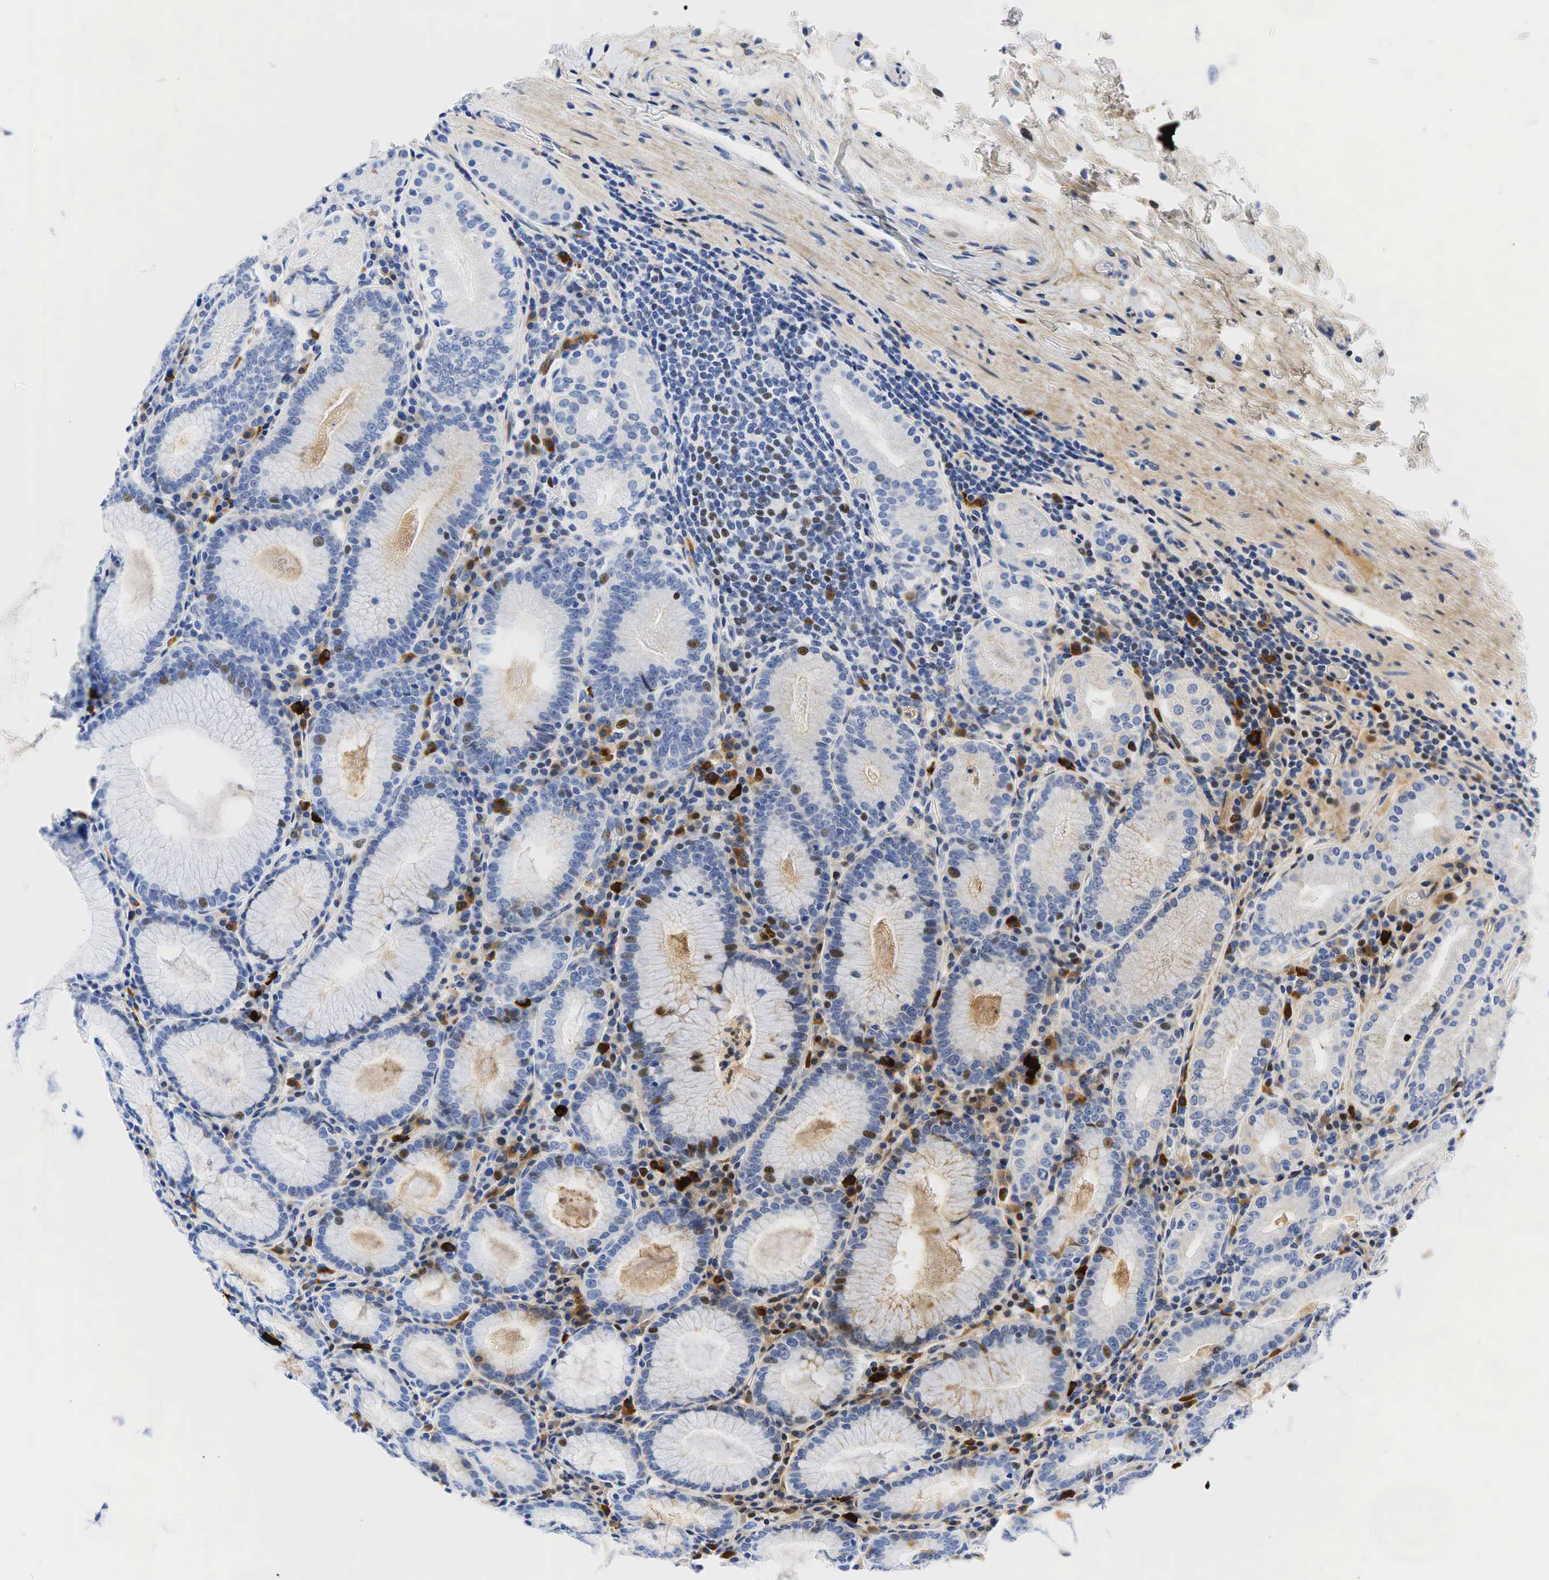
{"staining": {"intensity": "moderate", "quantity": "<25%", "location": "cytoplasmic/membranous"}, "tissue": "stomach", "cell_type": "Glandular cells", "image_type": "normal", "snomed": [{"axis": "morphology", "description": "Normal tissue, NOS"}, {"axis": "topography", "description": "Stomach, lower"}], "caption": "Normal stomach demonstrates moderate cytoplasmic/membranous expression in about <25% of glandular cells (IHC, brightfield microscopy, high magnification)..", "gene": "INHA", "patient": {"sex": "female", "age": 43}}